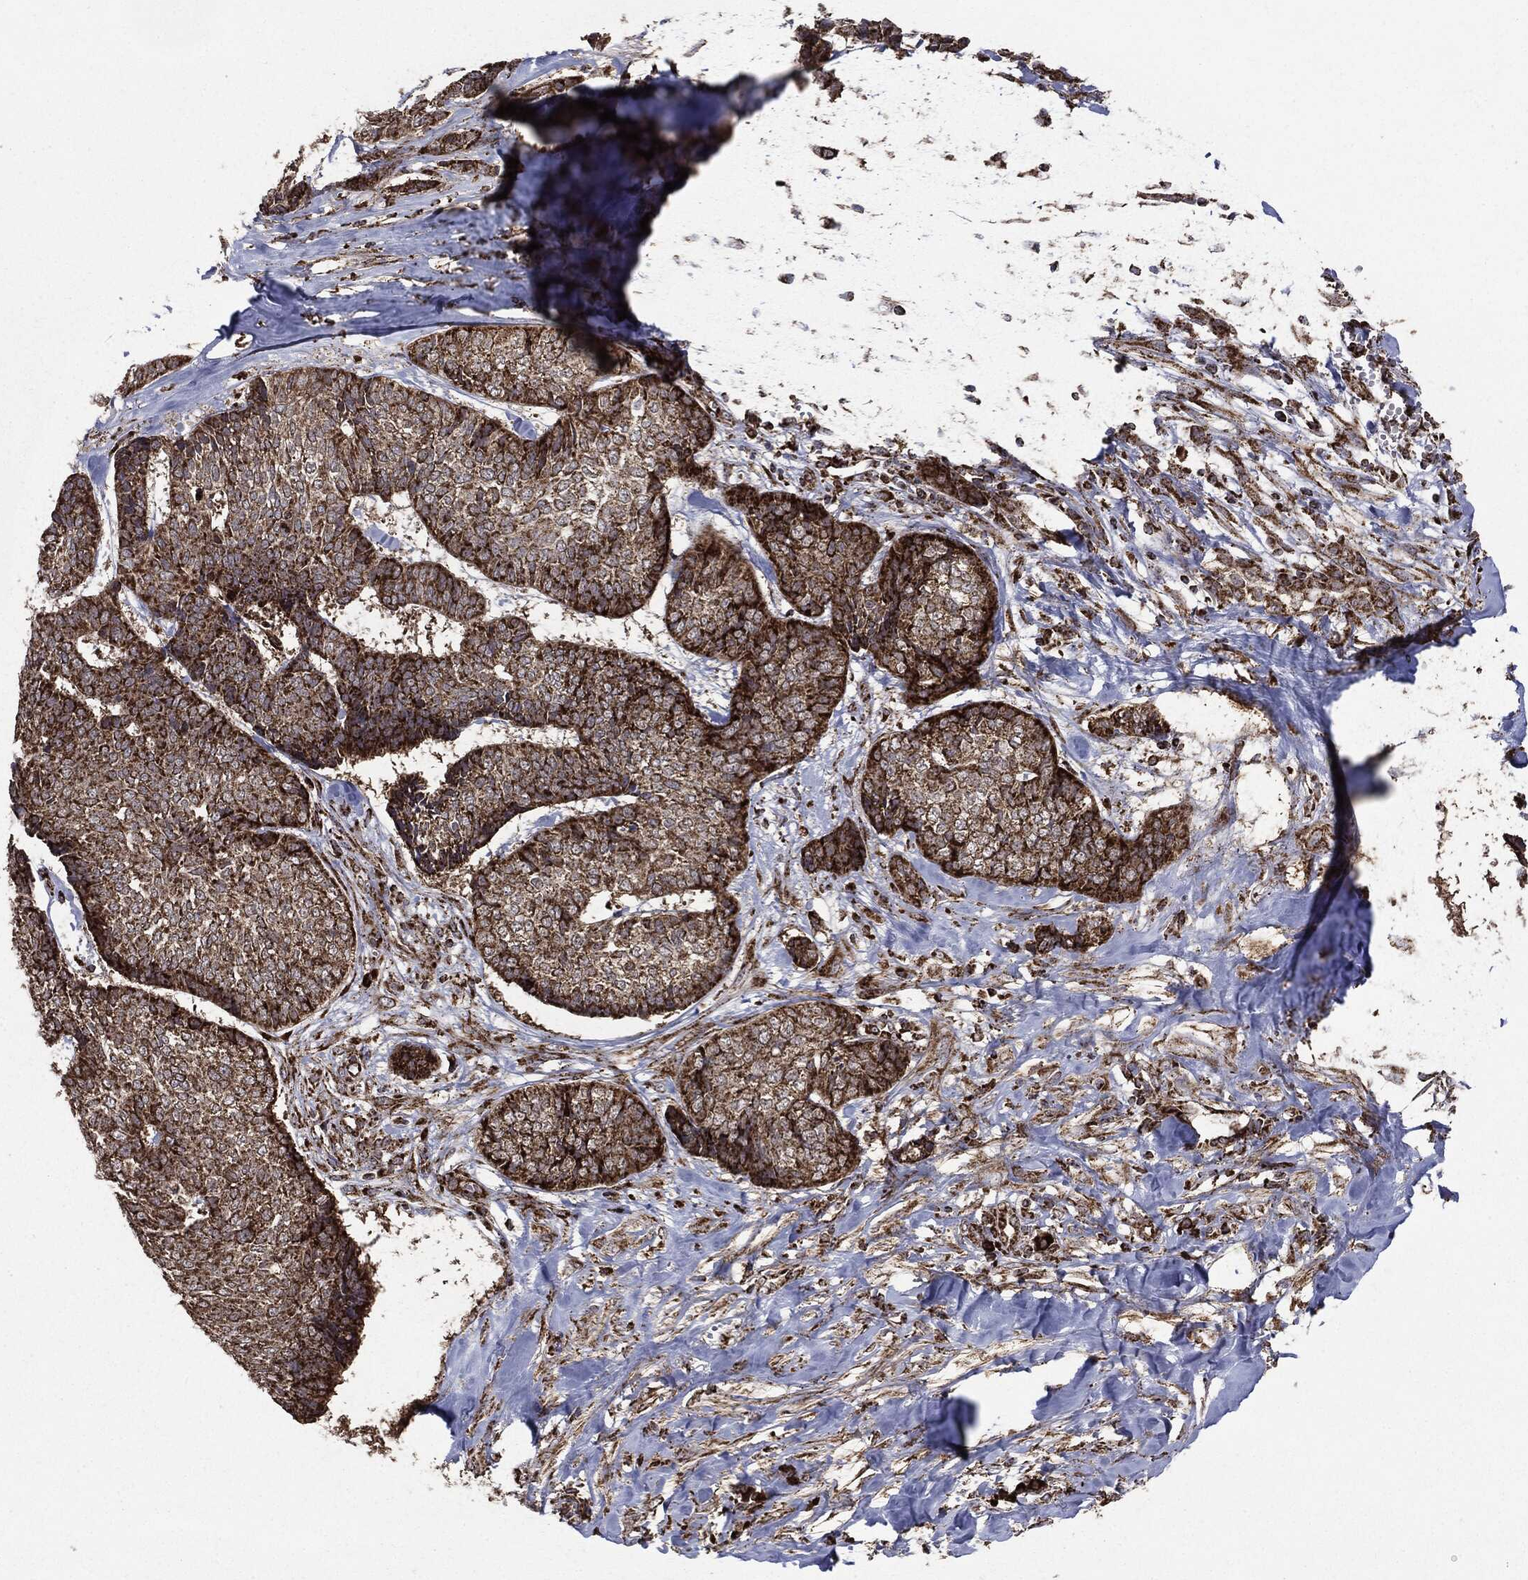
{"staining": {"intensity": "strong", "quantity": ">75%", "location": "cytoplasmic/membranous"}, "tissue": "skin cancer", "cell_type": "Tumor cells", "image_type": "cancer", "snomed": [{"axis": "morphology", "description": "Basal cell carcinoma"}, {"axis": "topography", "description": "Skin"}], "caption": "Skin cancer stained with immunohistochemistry (IHC) reveals strong cytoplasmic/membranous staining in approximately >75% of tumor cells. (DAB = brown stain, brightfield microscopy at high magnification).", "gene": "MAP2K1", "patient": {"sex": "male", "age": 86}}